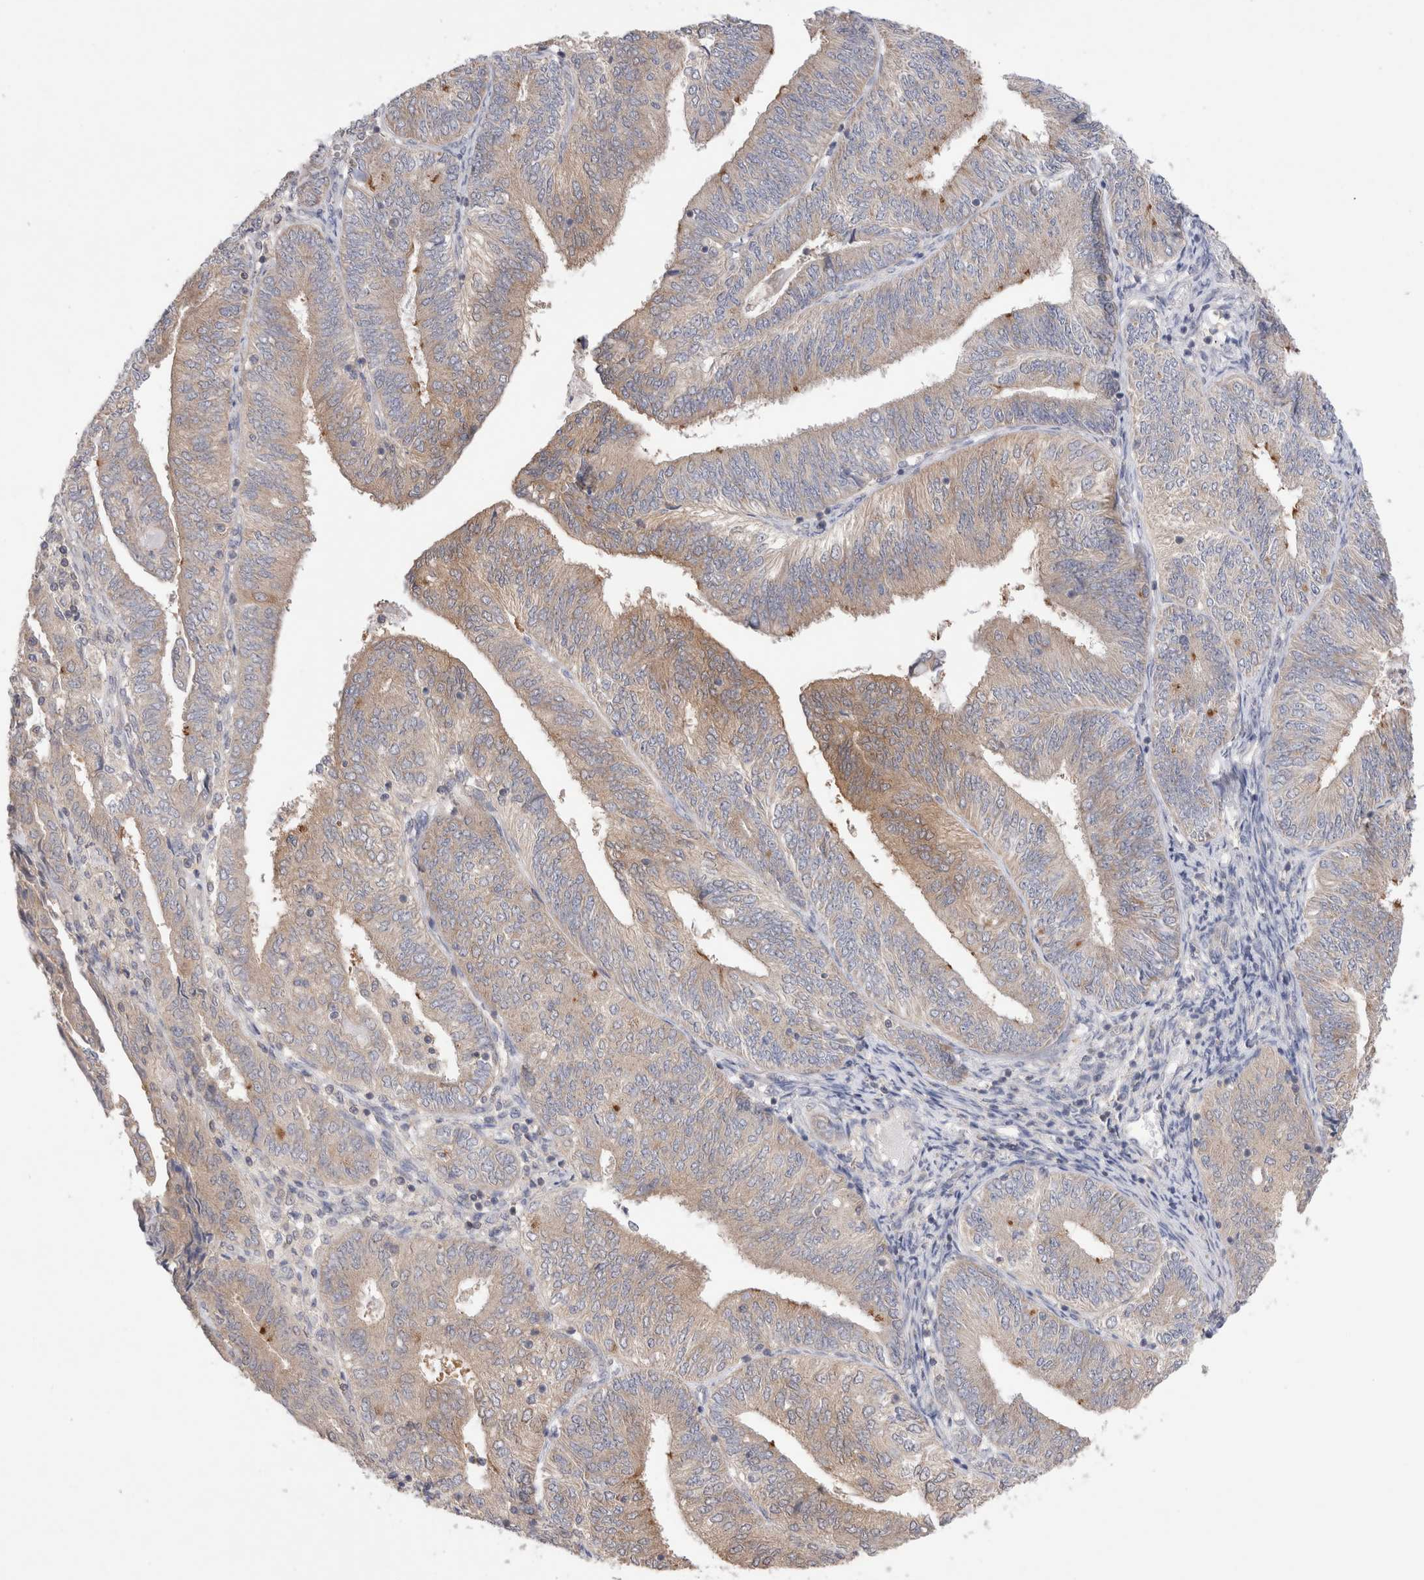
{"staining": {"intensity": "moderate", "quantity": "<25%", "location": "cytoplasmic/membranous"}, "tissue": "endometrial cancer", "cell_type": "Tumor cells", "image_type": "cancer", "snomed": [{"axis": "morphology", "description": "Adenocarcinoma, NOS"}, {"axis": "topography", "description": "Endometrium"}], "caption": "Adenocarcinoma (endometrial) was stained to show a protein in brown. There is low levels of moderate cytoplasmic/membranous positivity in approximately <25% of tumor cells.", "gene": "IFT74", "patient": {"sex": "female", "age": 58}}